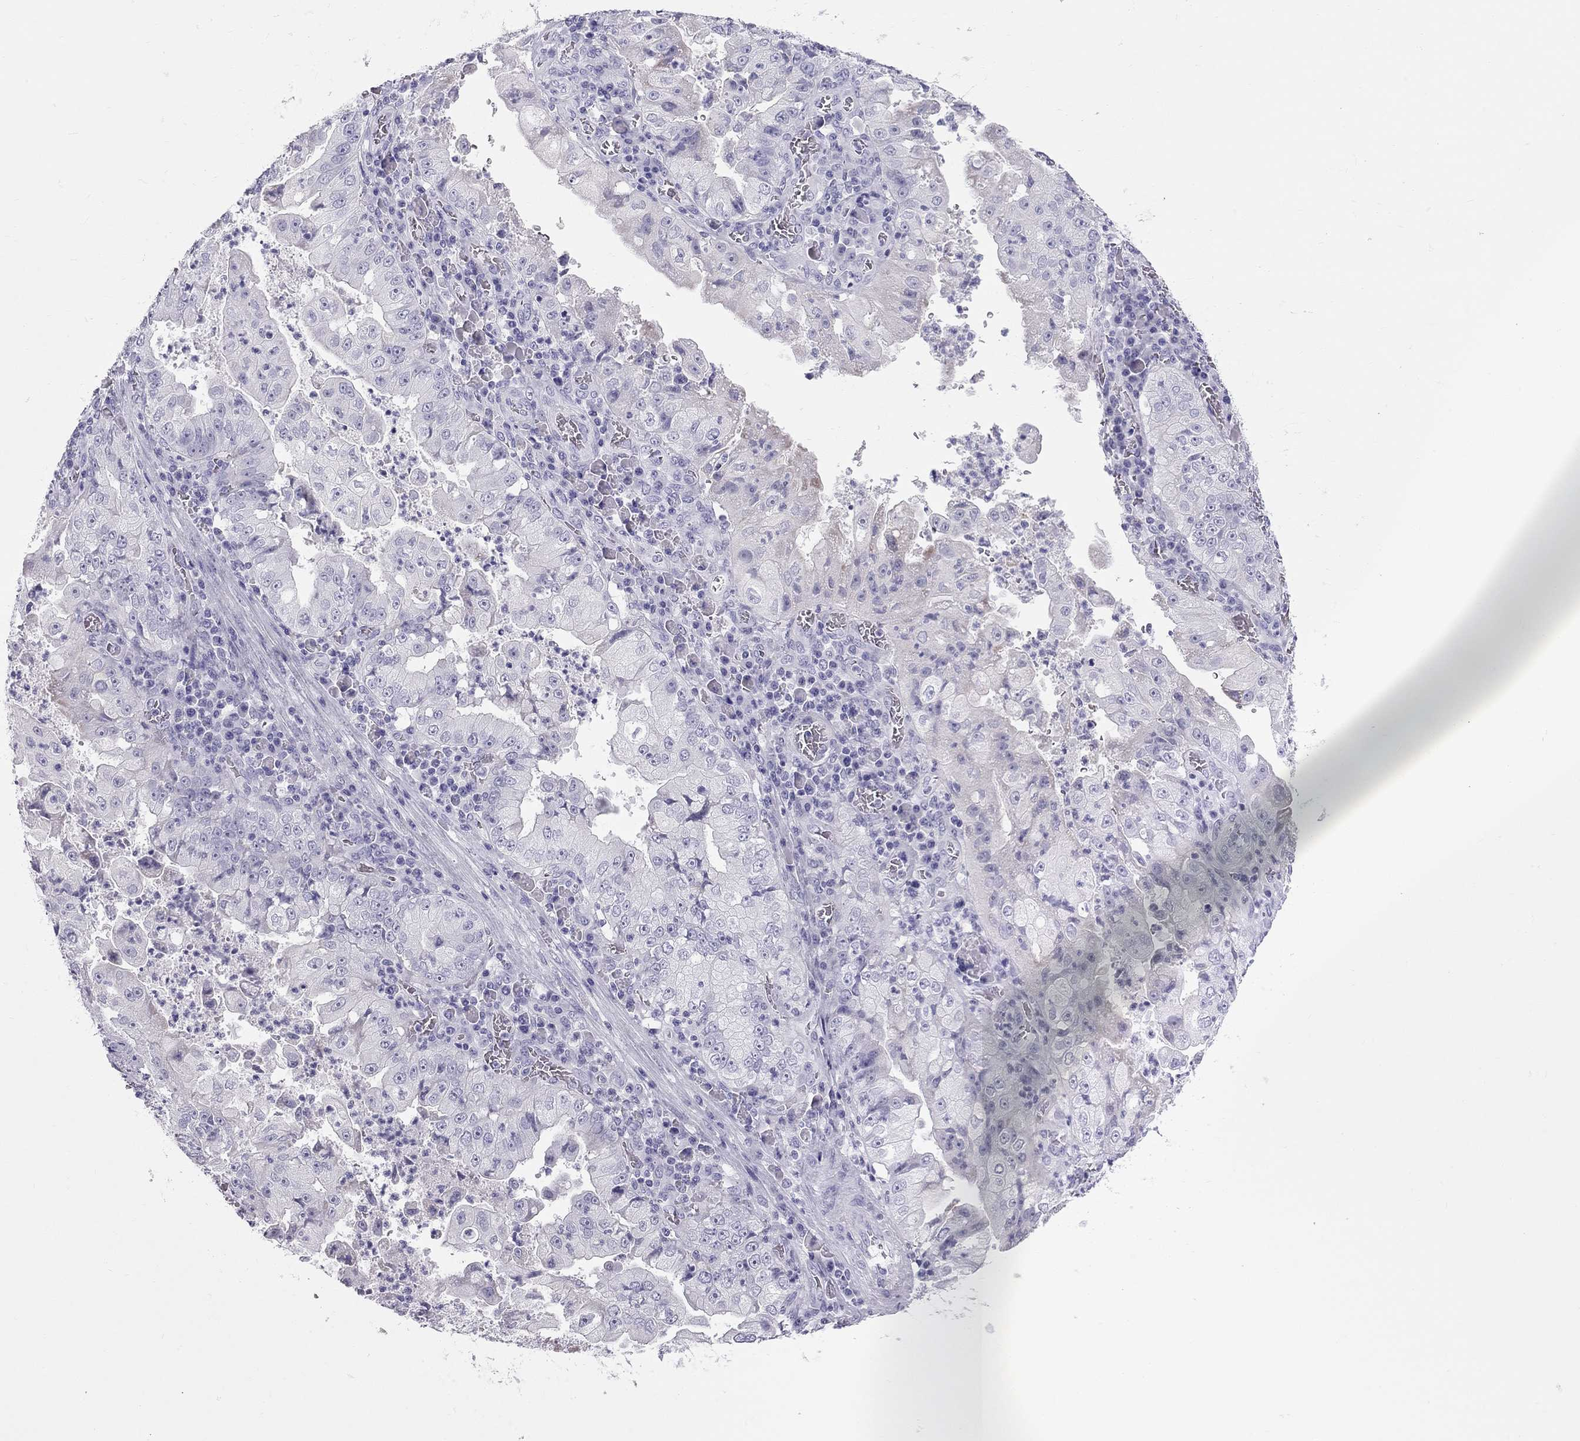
{"staining": {"intensity": "negative", "quantity": "none", "location": "none"}, "tissue": "stomach cancer", "cell_type": "Tumor cells", "image_type": "cancer", "snomed": [{"axis": "morphology", "description": "Adenocarcinoma, NOS"}, {"axis": "topography", "description": "Stomach"}], "caption": "Stomach adenocarcinoma was stained to show a protein in brown. There is no significant staining in tumor cells.", "gene": "TRPM3", "patient": {"sex": "male", "age": 76}}